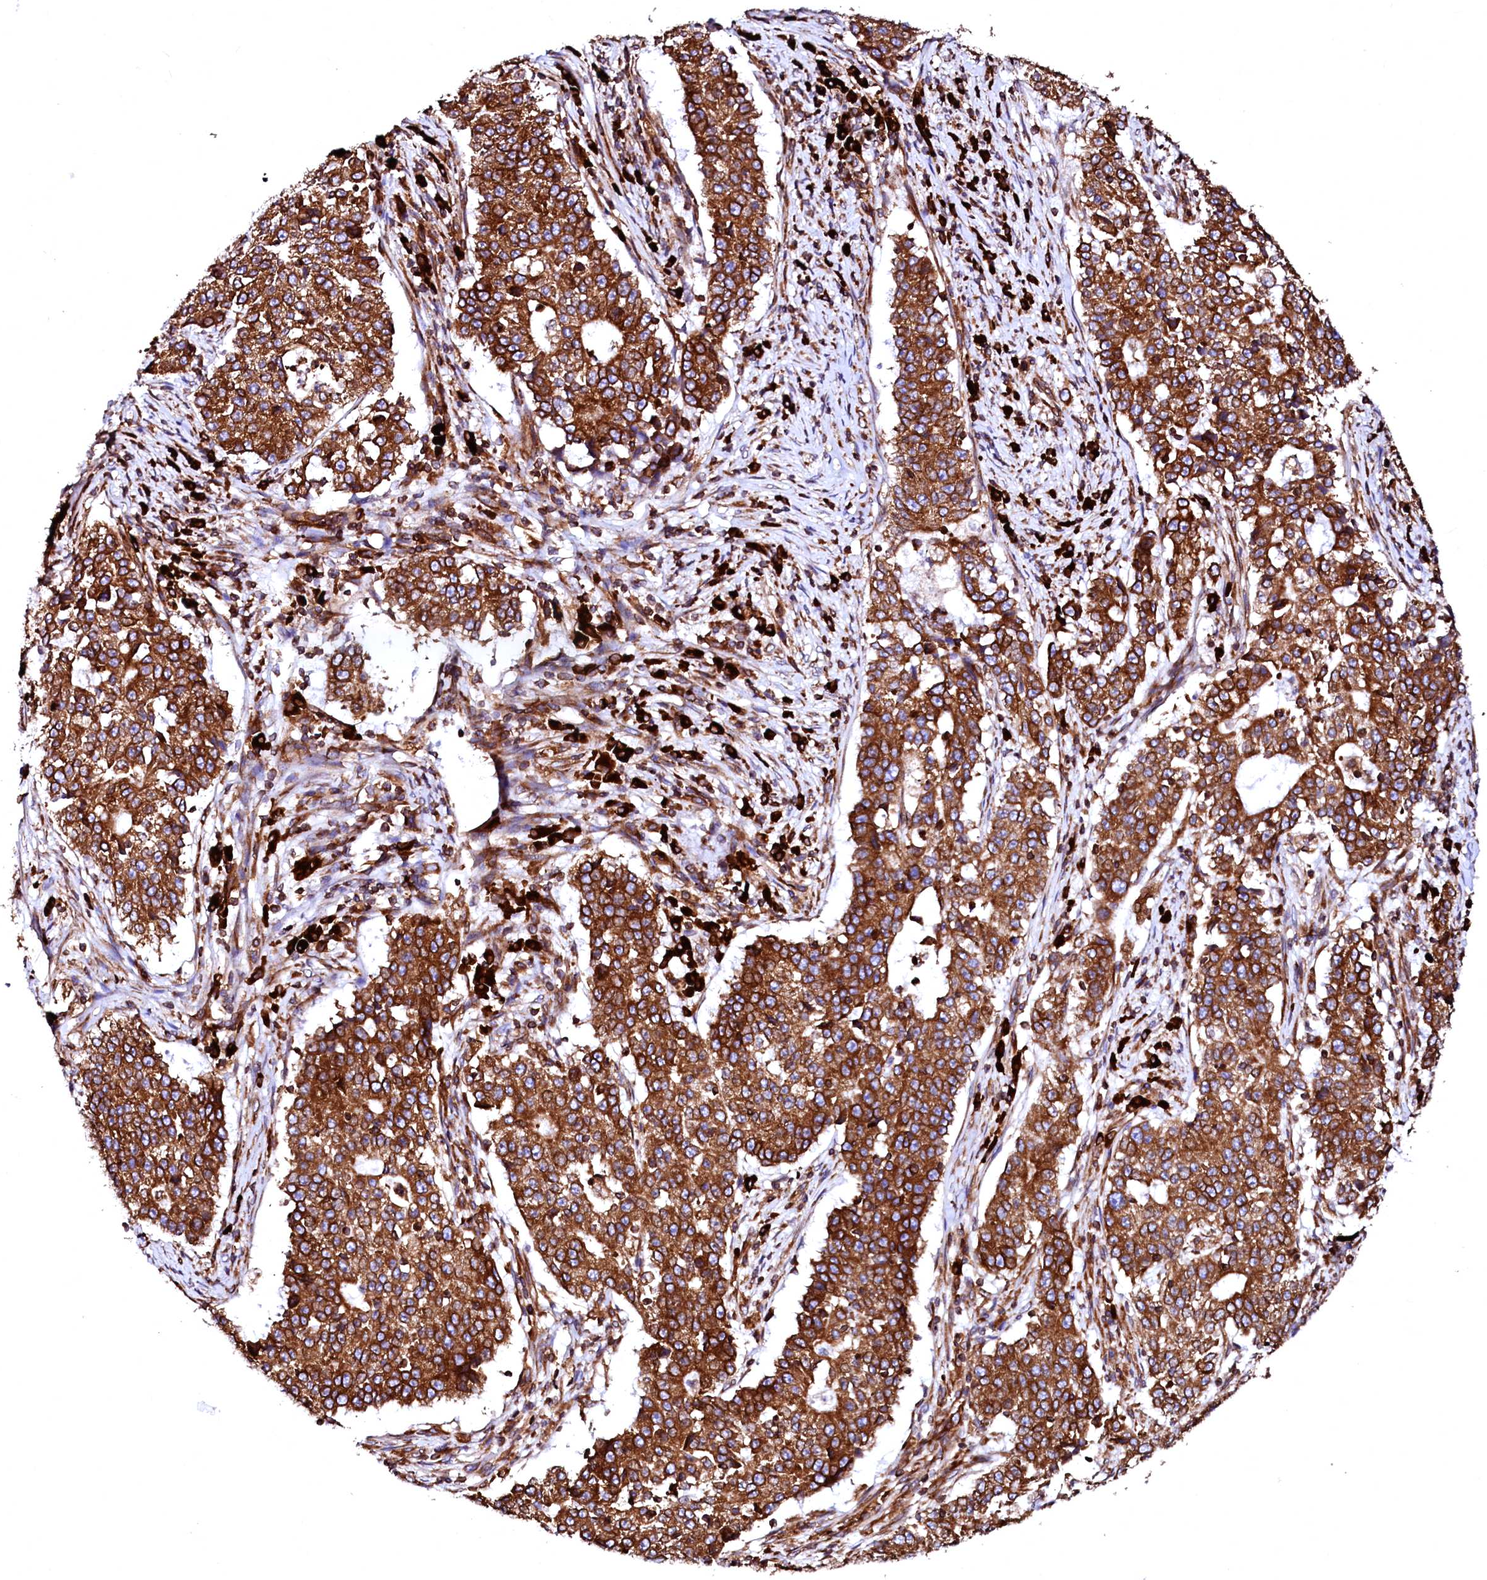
{"staining": {"intensity": "strong", "quantity": ">75%", "location": "cytoplasmic/membranous"}, "tissue": "stomach cancer", "cell_type": "Tumor cells", "image_type": "cancer", "snomed": [{"axis": "morphology", "description": "Adenocarcinoma, NOS"}, {"axis": "topography", "description": "Stomach"}], "caption": "Brown immunohistochemical staining in adenocarcinoma (stomach) displays strong cytoplasmic/membranous staining in about >75% of tumor cells. Using DAB (brown) and hematoxylin (blue) stains, captured at high magnification using brightfield microscopy.", "gene": "DERL1", "patient": {"sex": "male", "age": 59}}